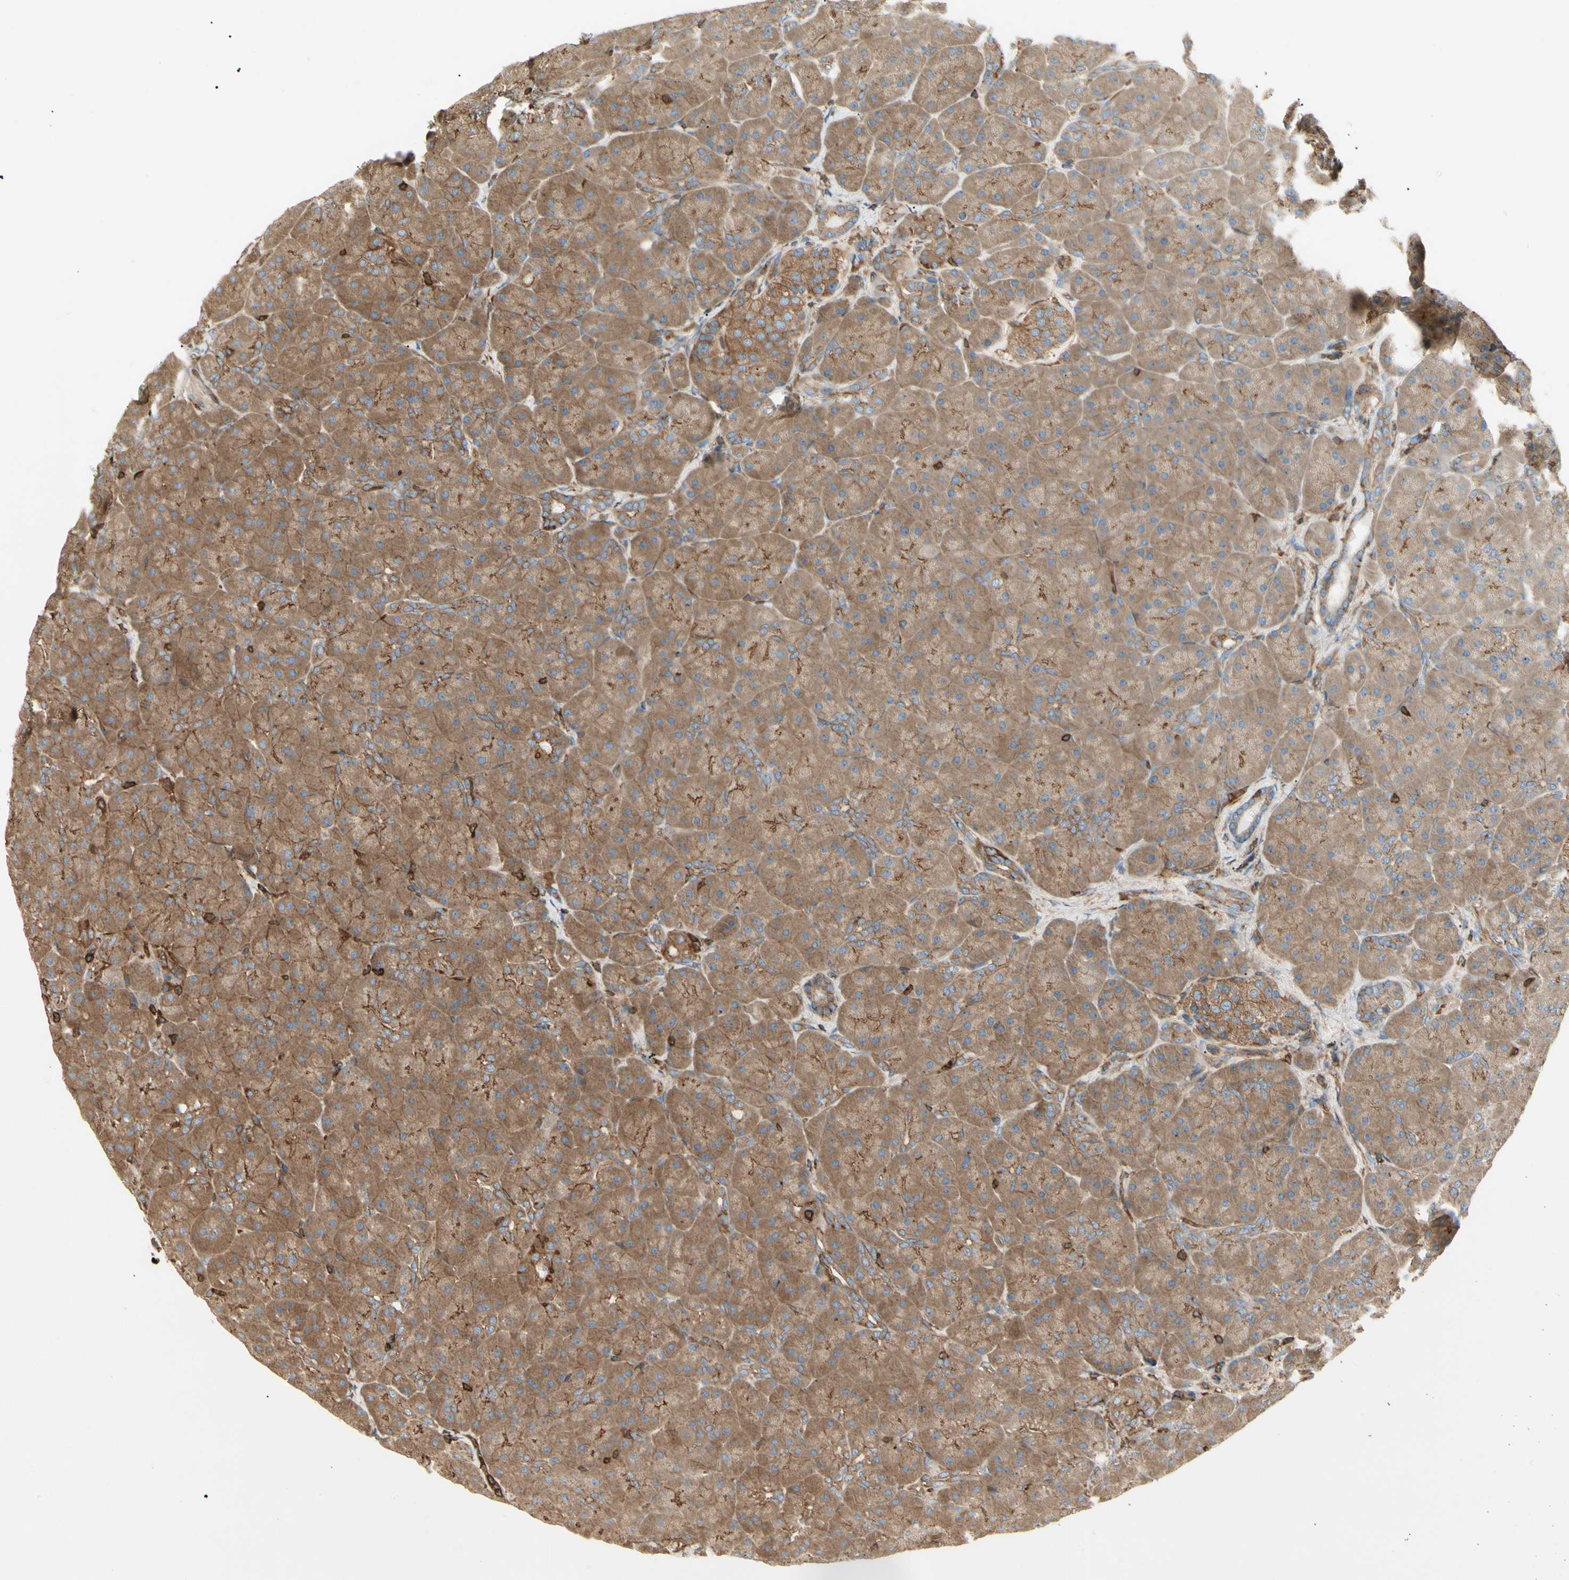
{"staining": {"intensity": "strong", "quantity": ">75%", "location": "cytoplasmic/membranous"}, "tissue": "pancreas", "cell_type": "Exocrine glandular cells", "image_type": "normal", "snomed": [{"axis": "morphology", "description": "Normal tissue, NOS"}, {"axis": "topography", "description": "Pancreas"}], "caption": "An image of human pancreas stained for a protein demonstrates strong cytoplasmic/membranous brown staining in exocrine glandular cells.", "gene": "ARPC2", "patient": {"sex": "male", "age": 66}}